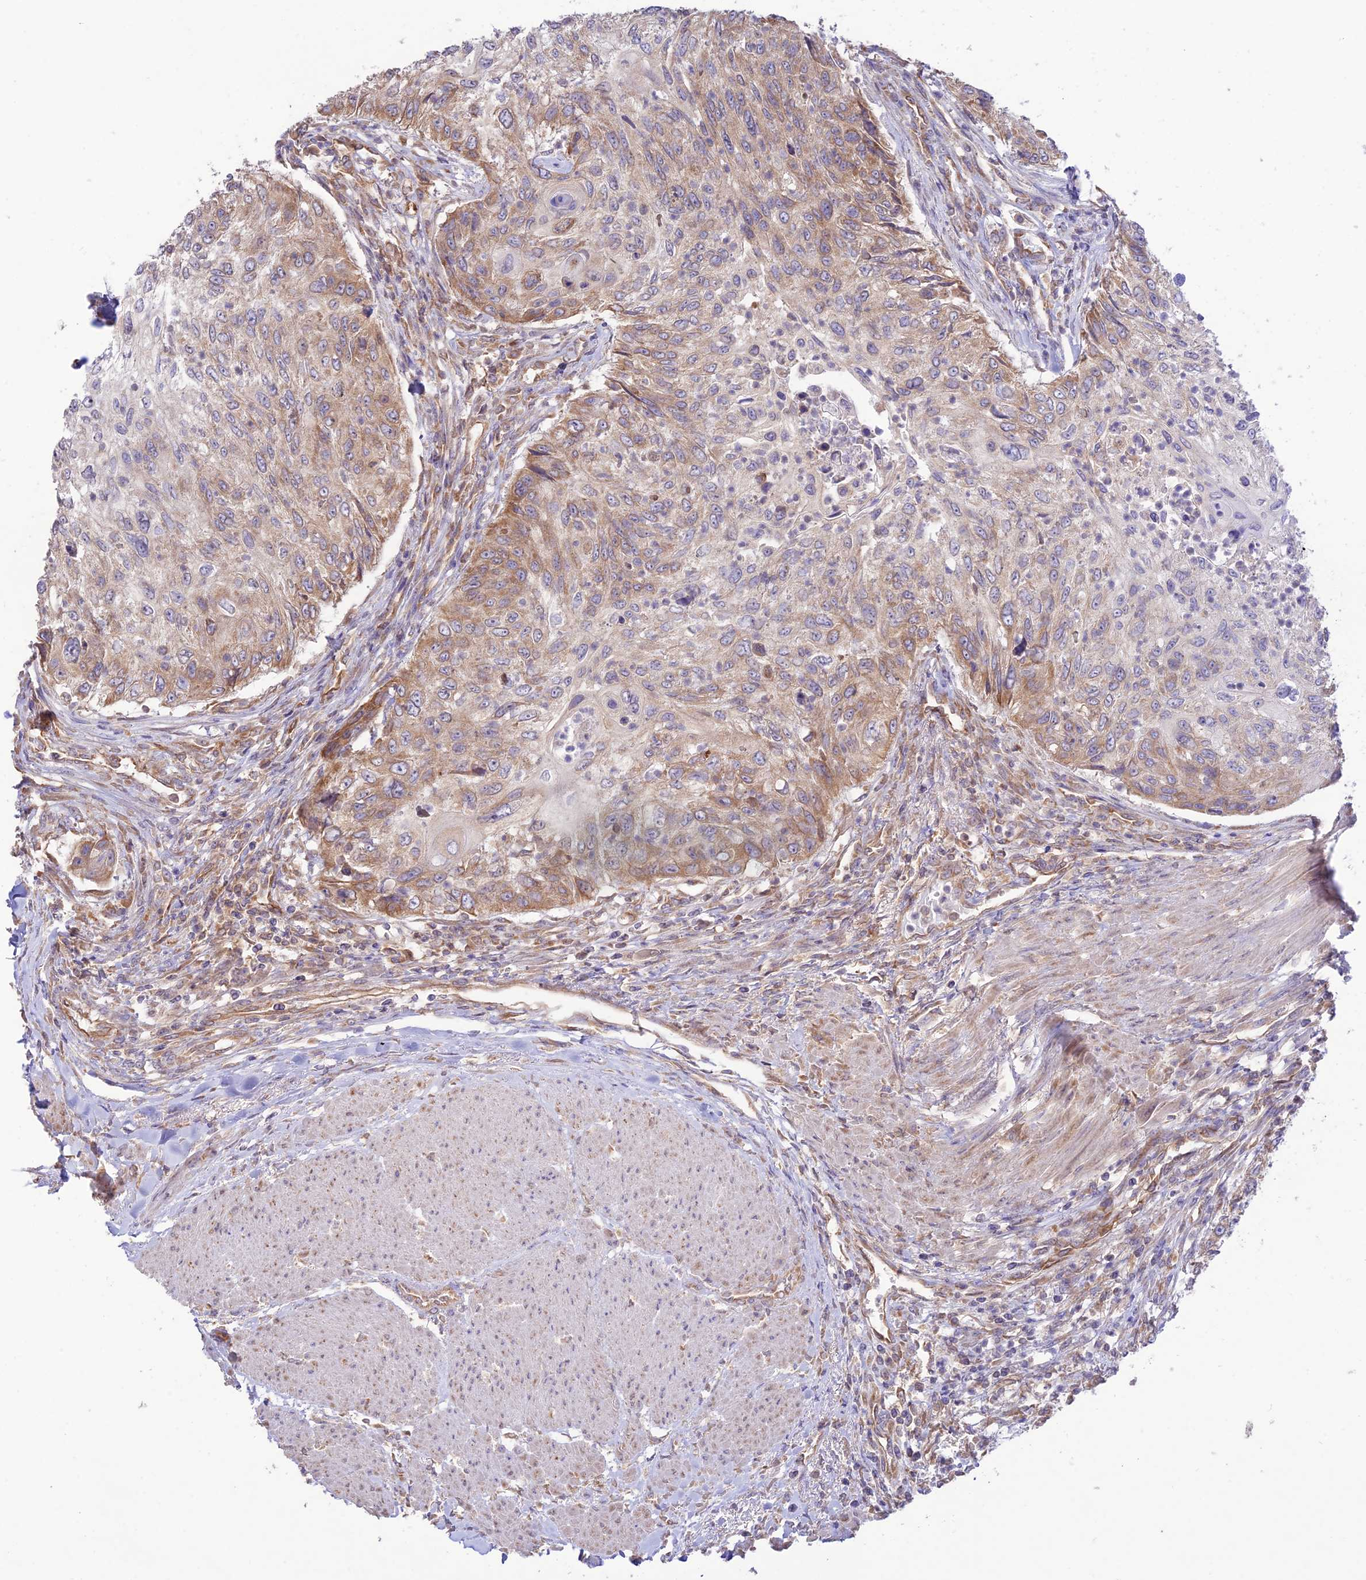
{"staining": {"intensity": "moderate", "quantity": "25%-75%", "location": "cytoplasmic/membranous"}, "tissue": "urothelial cancer", "cell_type": "Tumor cells", "image_type": "cancer", "snomed": [{"axis": "morphology", "description": "Urothelial carcinoma, High grade"}, {"axis": "topography", "description": "Urinary bladder"}], "caption": "IHC of urothelial cancer exhibits medium levels of moderate cytoplasmic/membranous expression in approximately 25%-75% of tumor cells.", "gene": "TMEM259", "patient": {"sex": "female", "age": 60}}